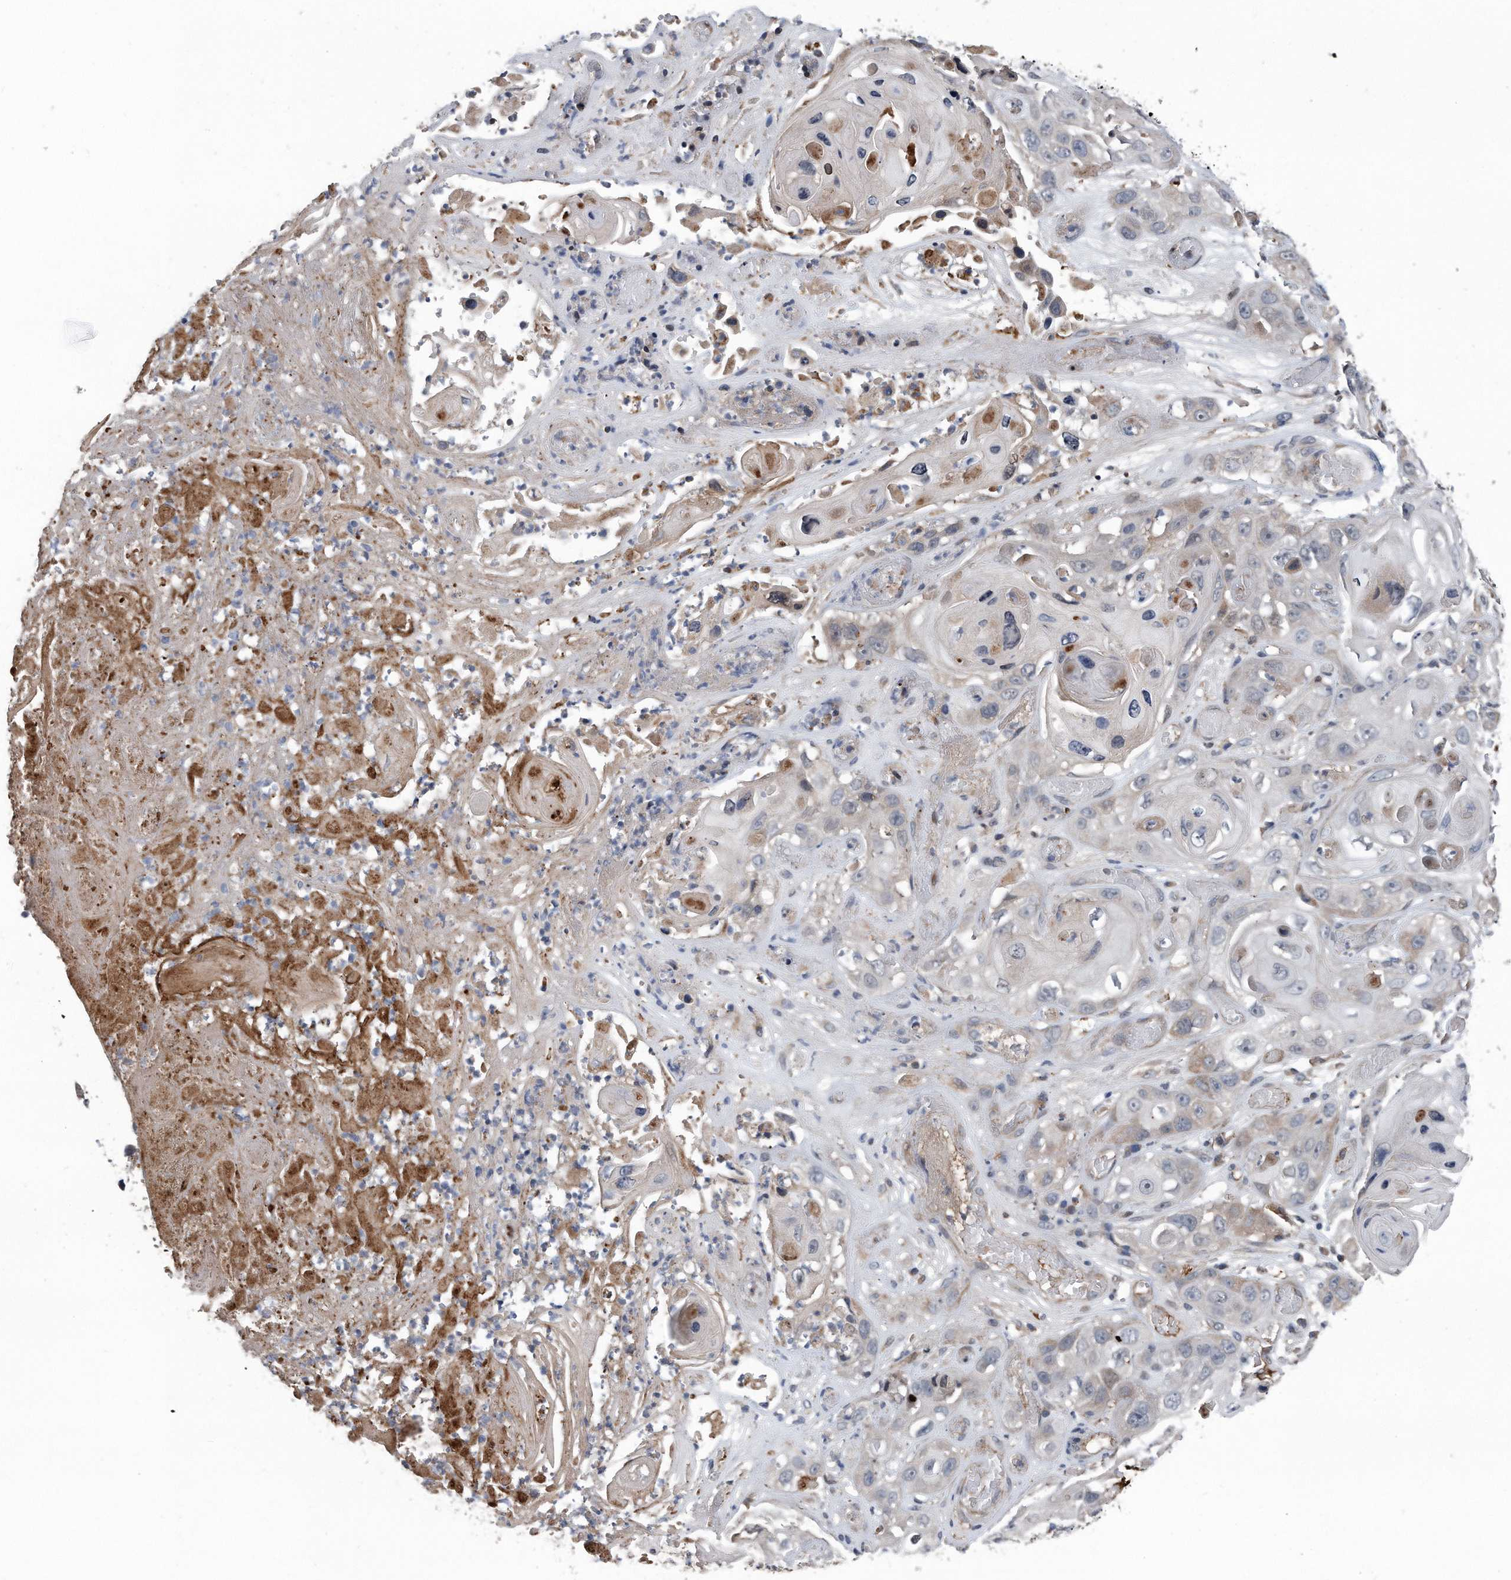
{"staining": {"intensity": "weak", "quantity": "<25%", "location": "cytoplasmic/membranous"}, "tissue": "skin cancer", "cell_type": "Tumor cells", "image_type": "cancer", "snomed": [{"axis": "morphology", "description": "Squamous cell carcinoma, NOS"}, {"axis": "topography", "description": "Skin"}], "caption": "Tumor cells are negative for brown protein staining in skin cancer (squamous cell carcinoma). (IHC, brightfield microscopy, high magnification).", "gene": "DST", "patient": {"sex": "male", "age": 55}}